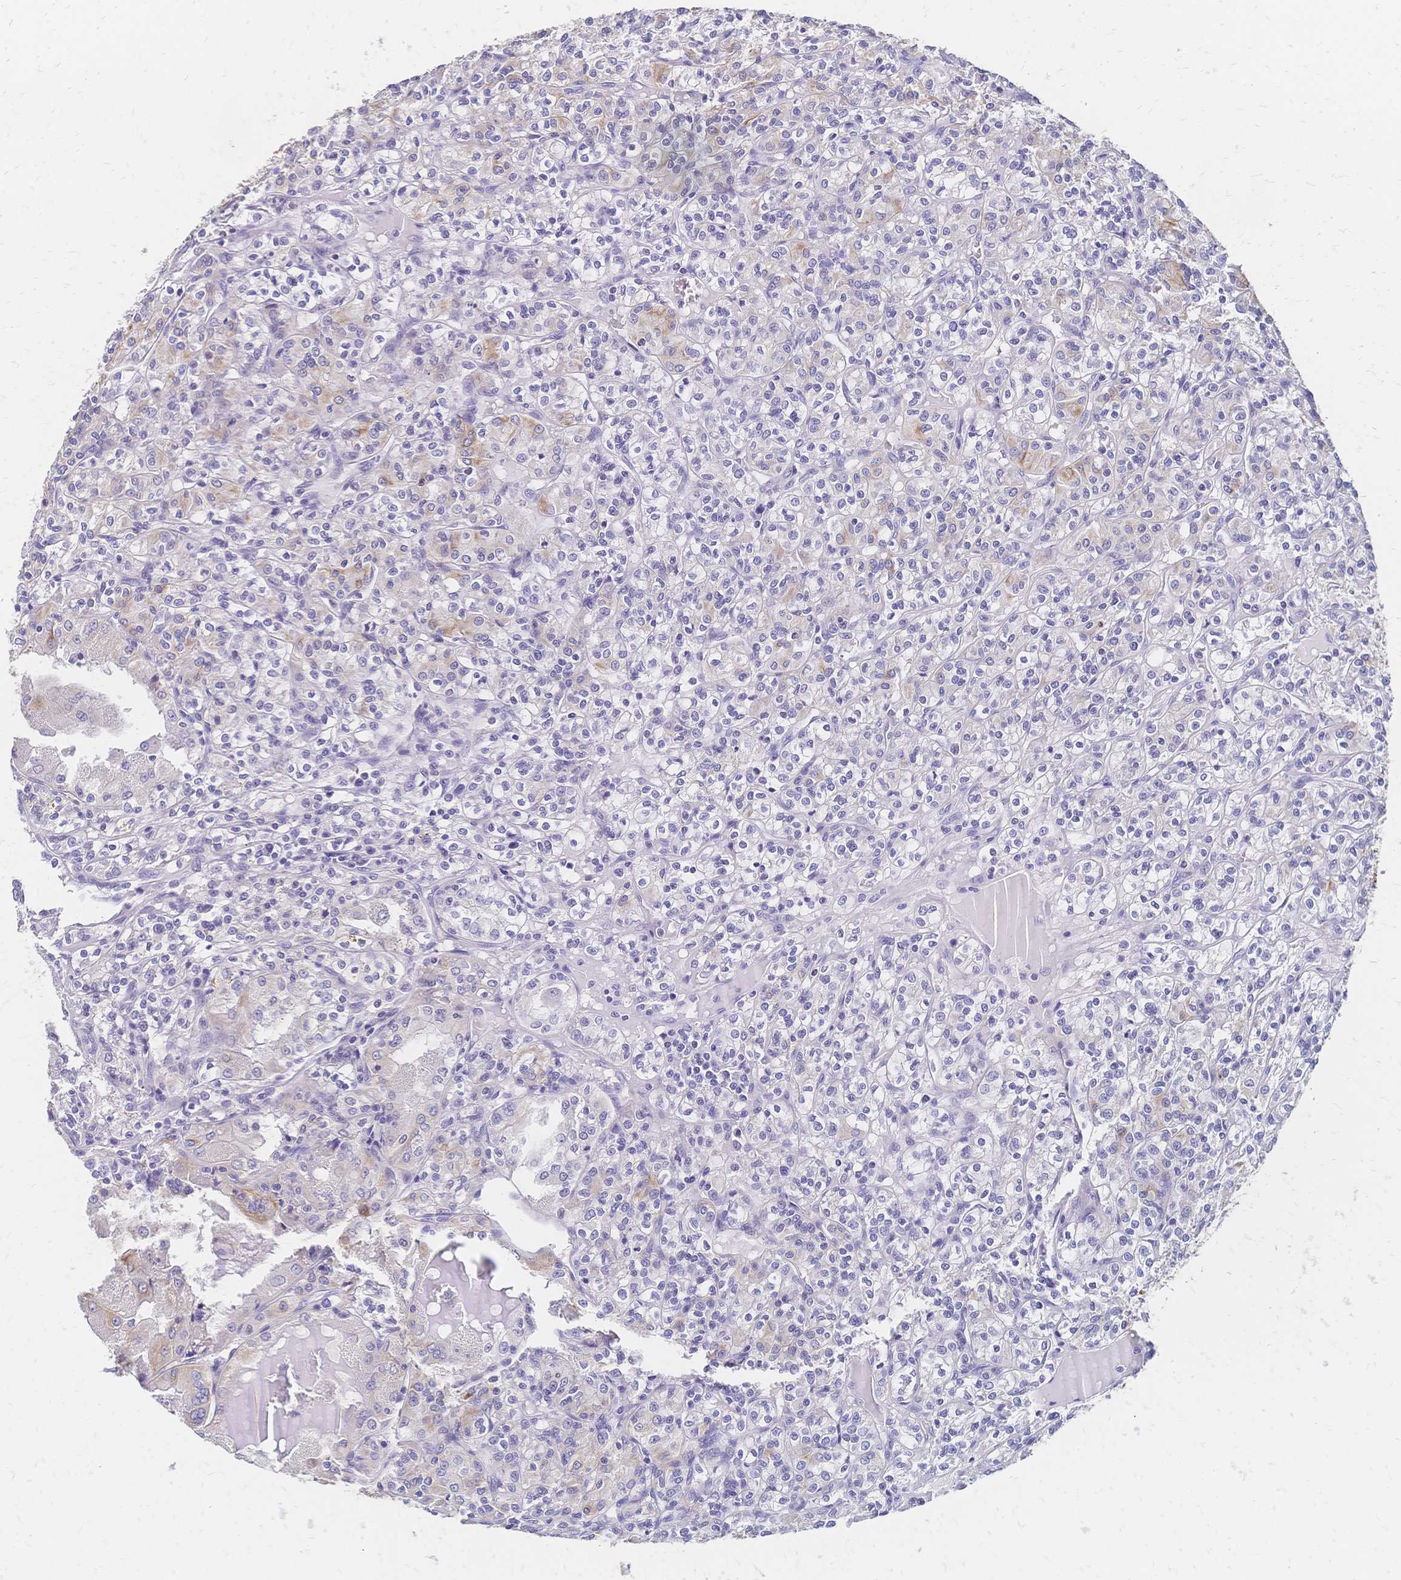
{"staining": {"intensity": "moderate", "quantity": "<25%", "location": "cytoplasmic/membranous"}, "tissue": "renal cancer", "cell_type": "Tumor cells", "image_type": "cancer", "snomed": [{"axis": "morphology", "description": "Adenocarcinoma, NOS"}, {"axis": "topography", "description": "Kidney"}], "caption": "Renal adenocarcinoma stained with a protein marker demonstrates moderate staining in tumor cells.", "gene": "DTNB", "patient": {"sex": "male", "age": 36}}